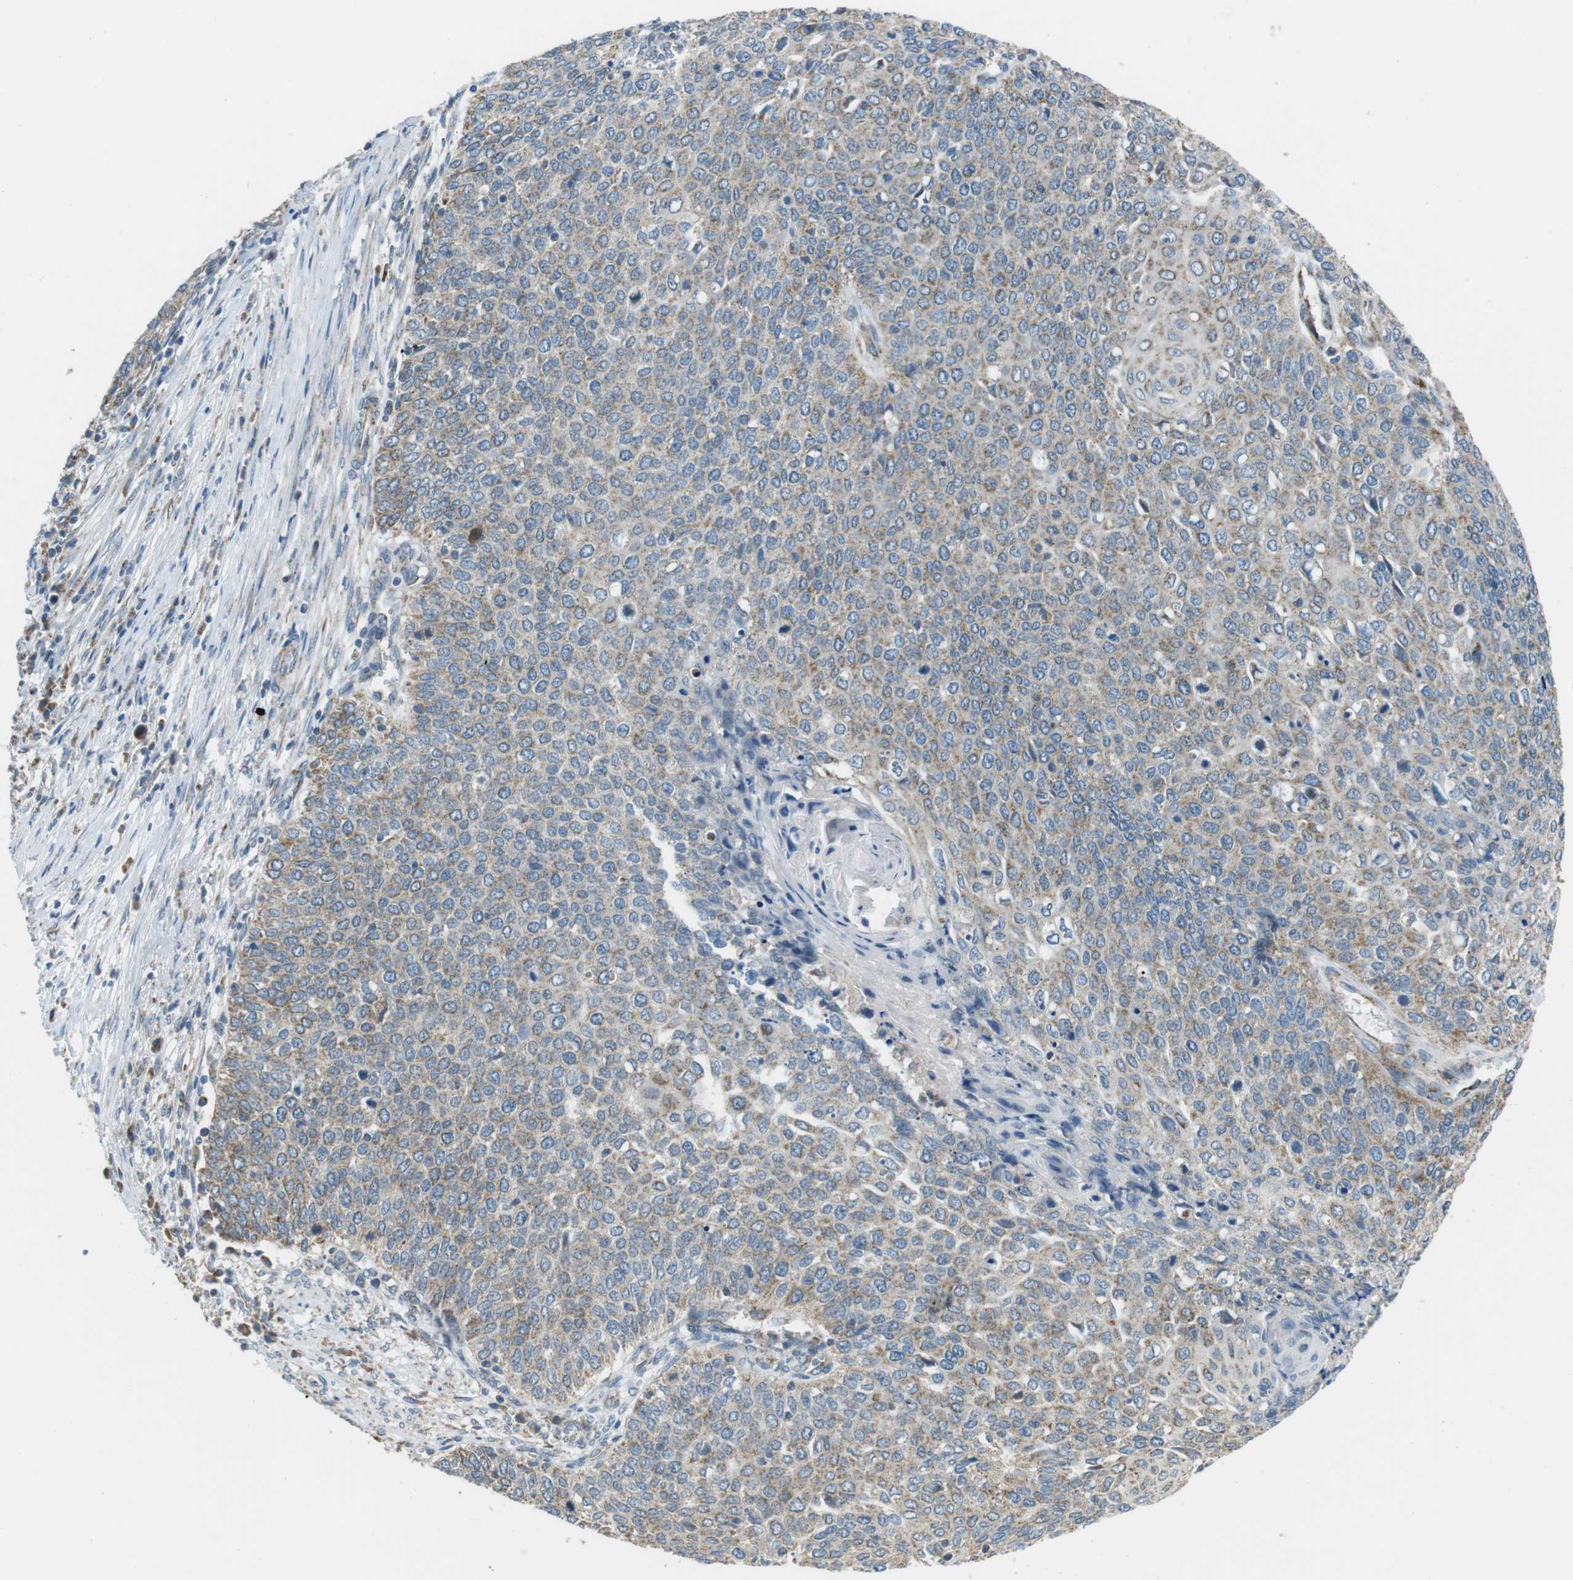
{"staining": {"intensity": "weak", "quantity": "25%-75%", "location": "cytoplasmic/membranous"}, "tissue": "cervical cancer", "cell_type": "Tumor cells", "image_type": "cancer", "snomed": [{"axis": "morphology", "description": "Squamous cell carcinoma, NOS"}, {"axis": "topography", "description": "Cervix"}], "caption": "There is low levels of weak cytoplasmic/membranous expression in tumor cells of cervical squamous cell carcinoma, as demonstrated by immunohistochemical staining (brown color).", "gene": "BACE1", "patient": {"sex": "female", "age": 39}}